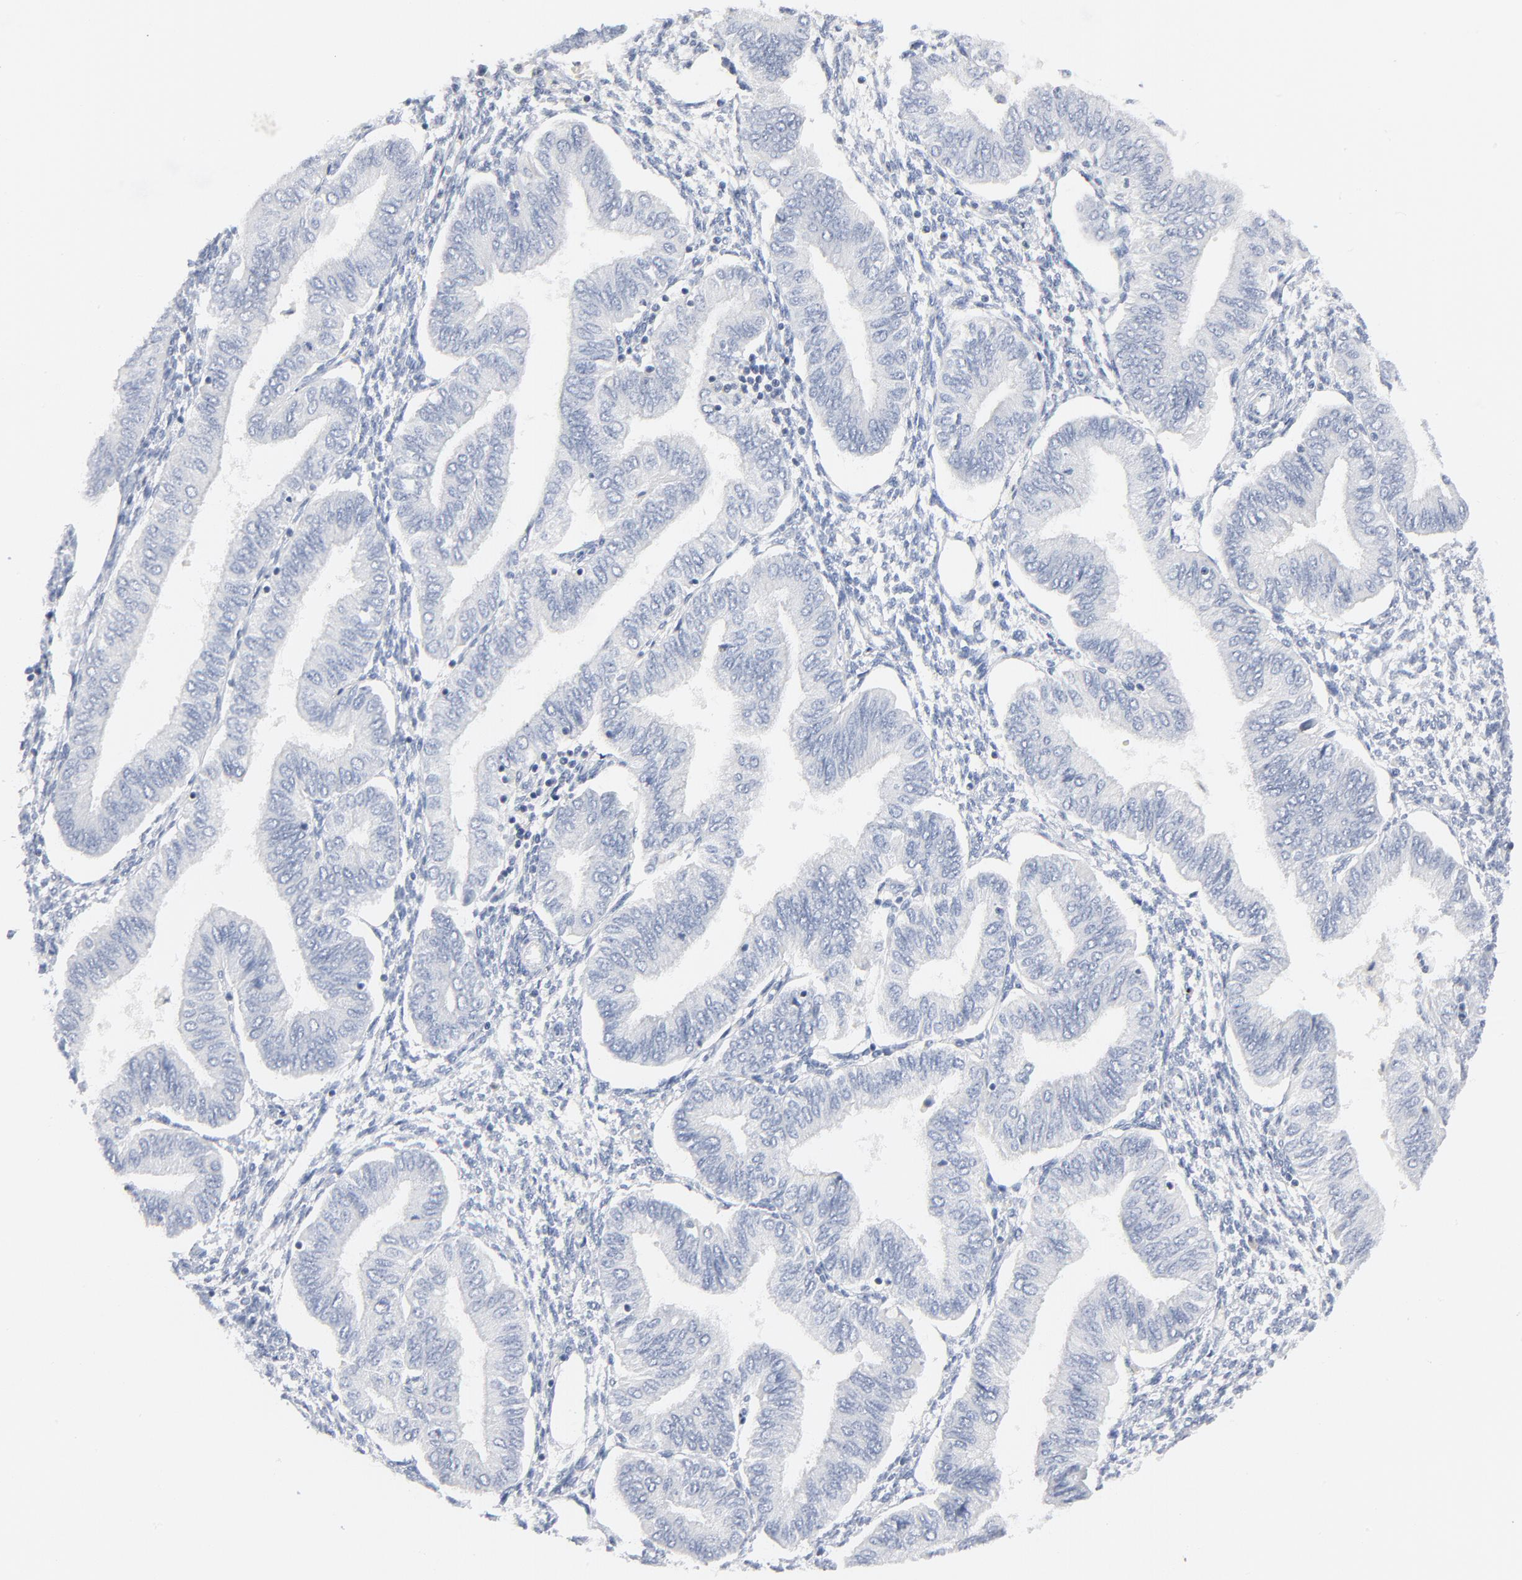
{"staining": {"intensity": "negative", "quantity": "none", "location": "none"}, "tissue": "endometrial cancer", "cell_type": "Tumor cells", "image_type": "cancer", "snomed": [{"axis": "morphology", "description": "Adenocarcinoma, NOS"}, {"axis": "topography", "description": "Endometrium"}], "caption": "The image displays no staining of tumor cells in endometrial cancer (adenocarcinoma).", "gene": "PTK2B", "patient": {"sex": "female", "age": 51}}